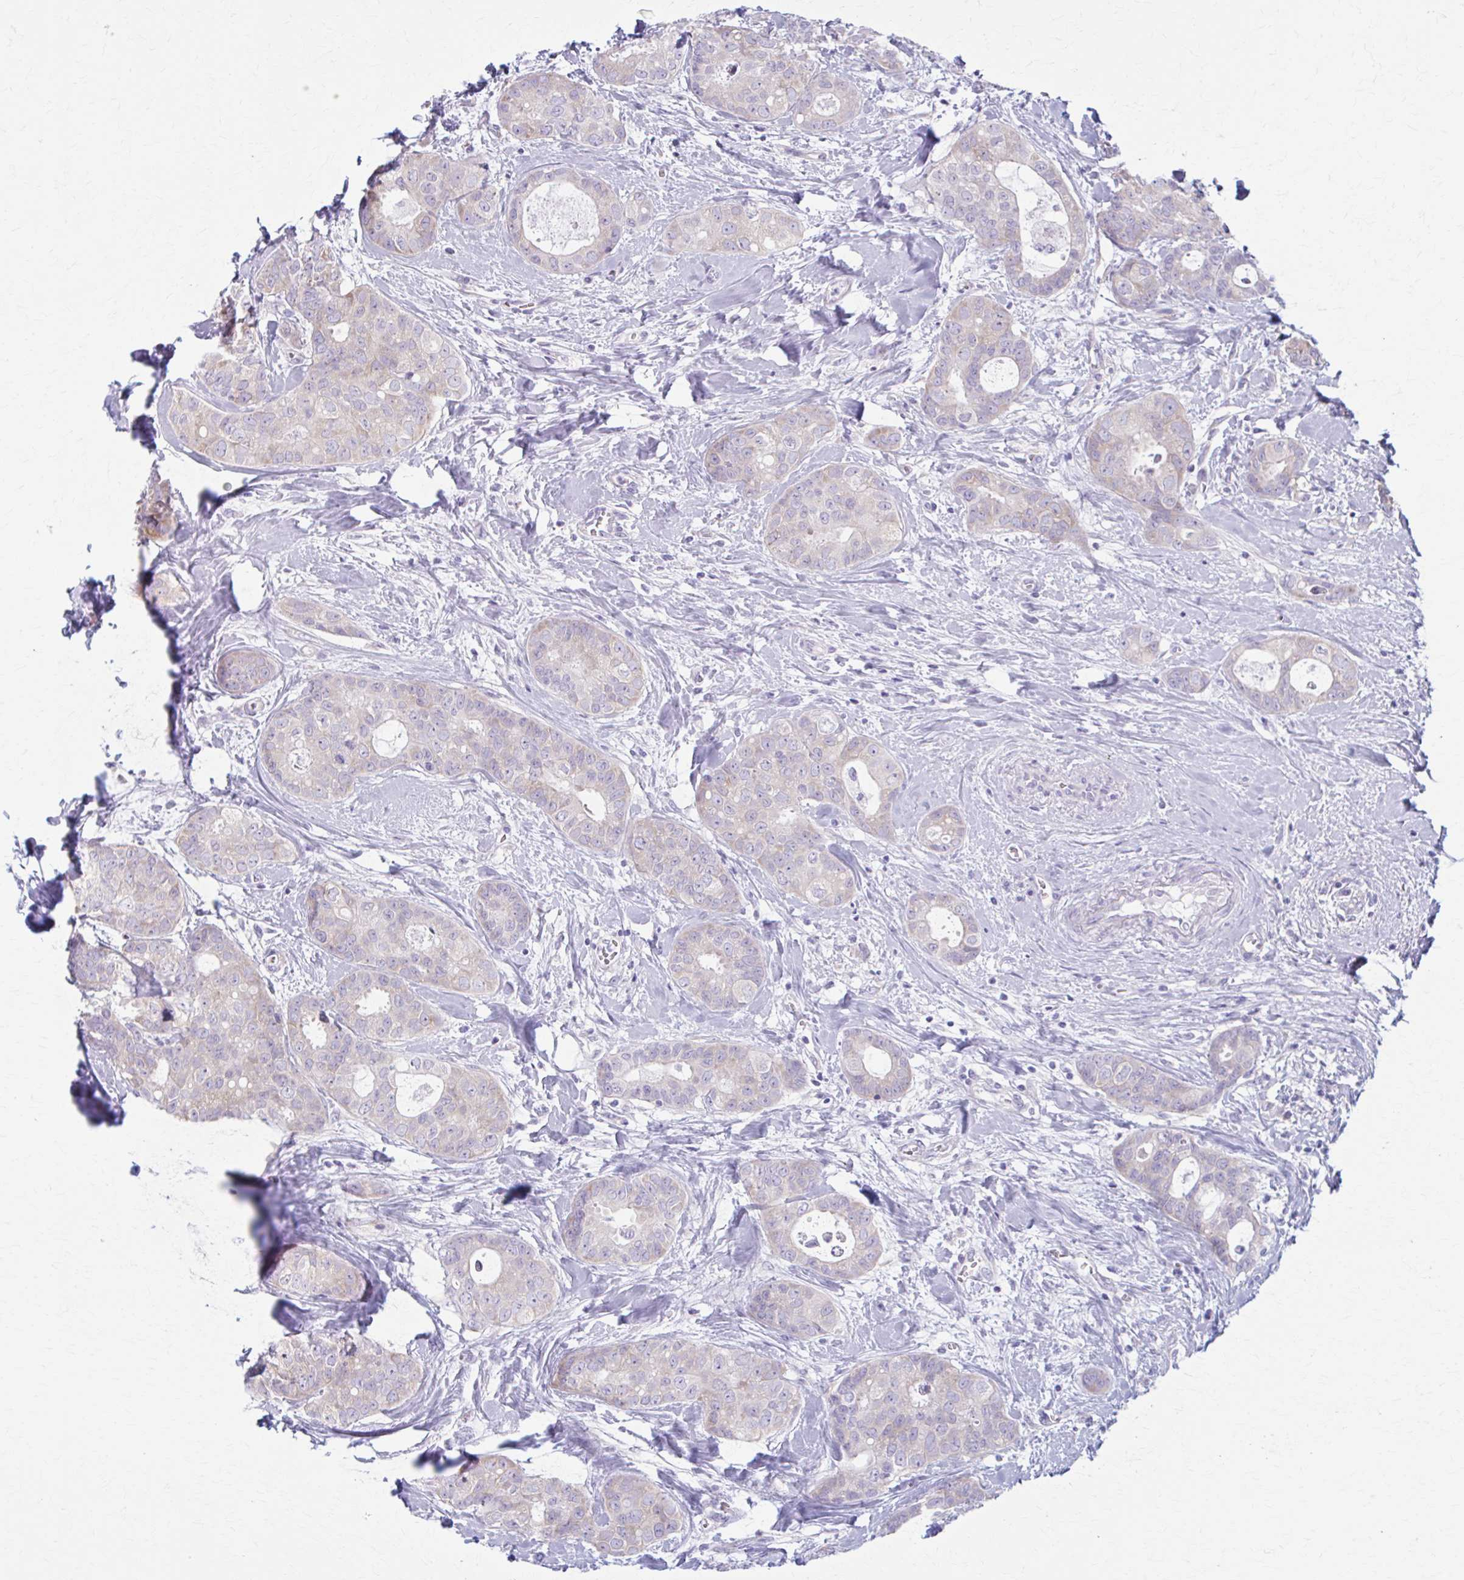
{"staining": {"intensity": "negative", "quantity": "none", "location": "none"}, "tissue": "breast cancer", "cell_type": "Tumor cells", "image_type": "cancer", "snomed": [{"axis": "morphology", "description": "Duct carcinoma"}, {"axis": "topography", "description": "Breast"}], "caption": "Image shows no protein staining in tumor cells of breast cancer tissue.", "gene": "PRKRA", "patient": {"sex": "female", "age": 45}}